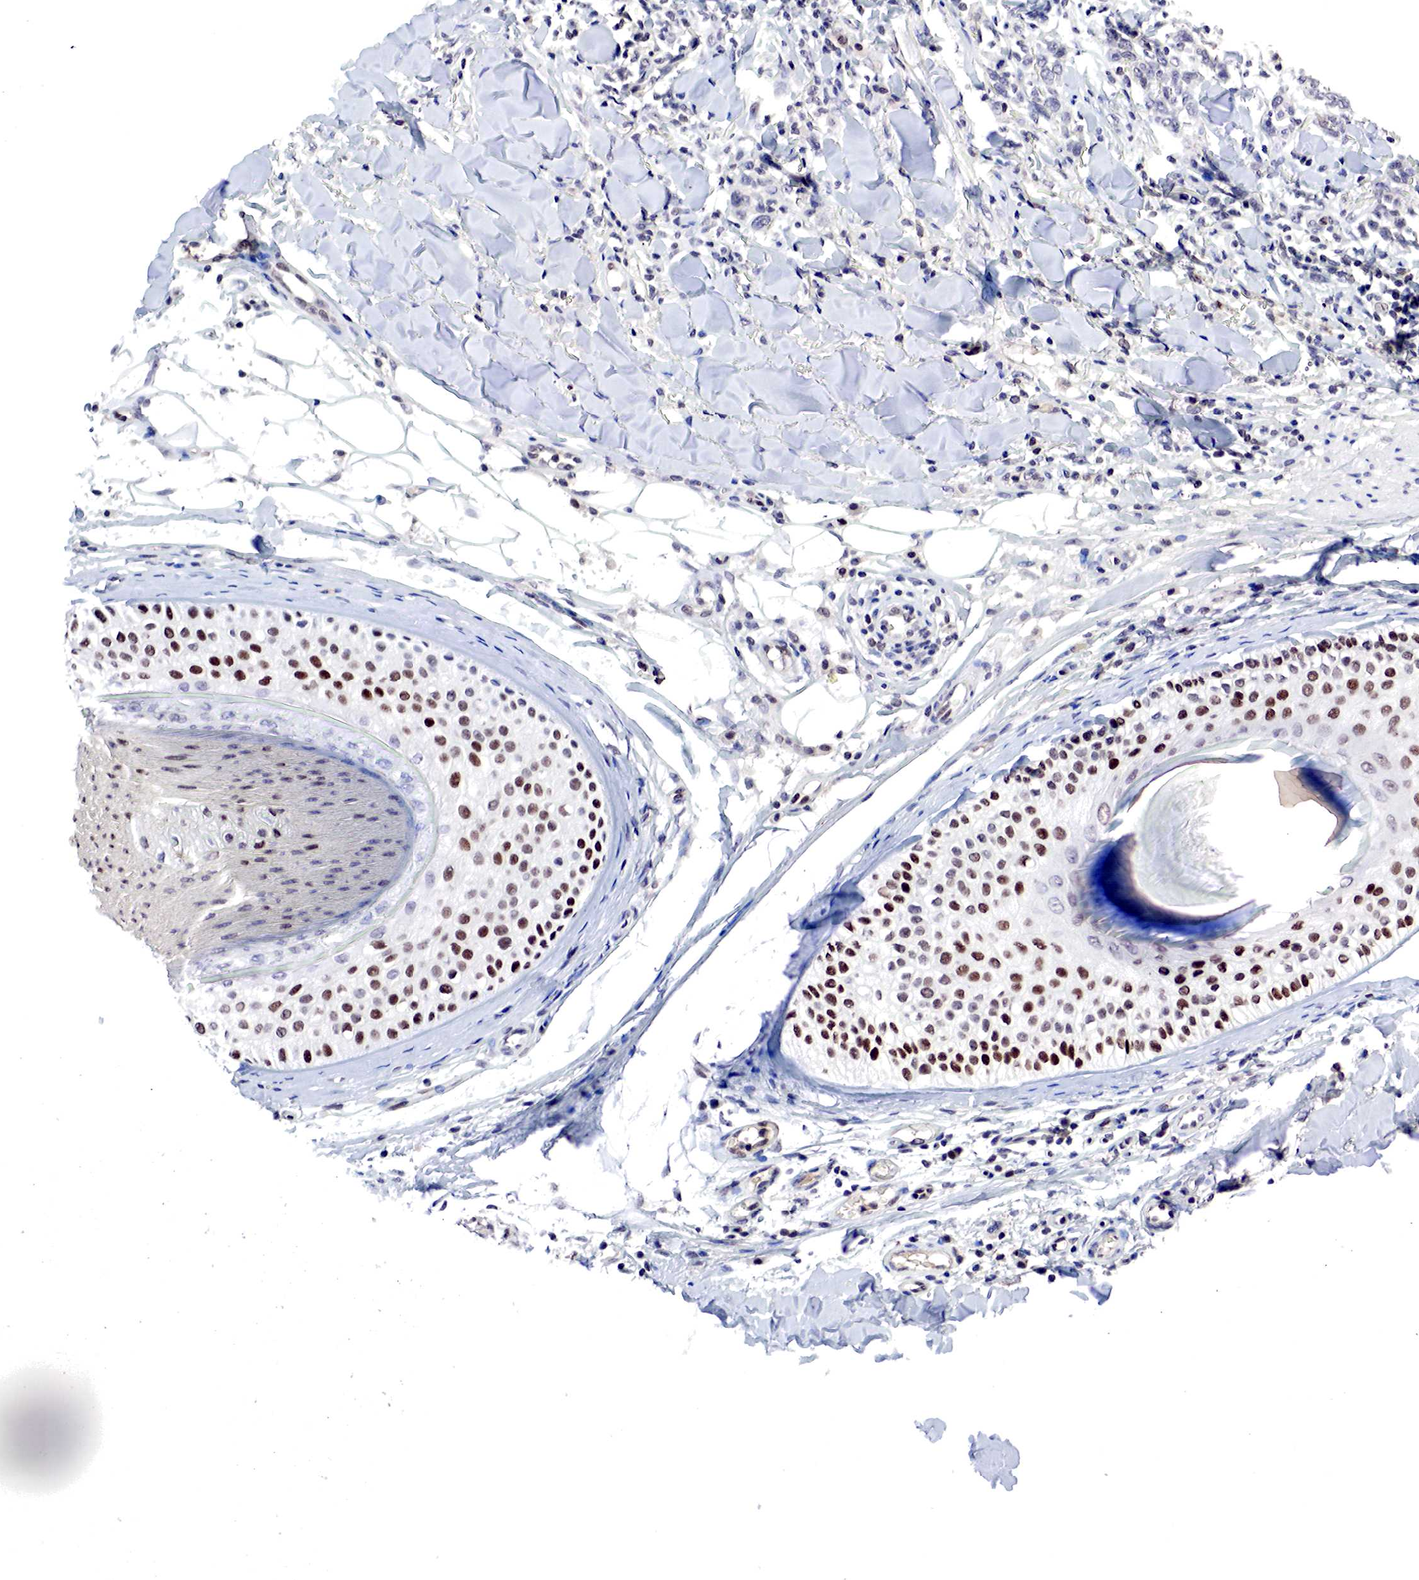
{"staining": {"intensity": "strong", "quantity": "25%-75%", "location": "nuclear"}, "tissue": "skin cancer", "cell_type": "Tumor cells", "image_type": "cancer", "snomed": [{"axis": "morphology", "description": "Squamous cell carcinoma, NOS"}, {"axis": "topography", "description": "Skin"}], "caption": "Human skin cancer (squamous cell carcinoma) stained for a protein (brown) shows strong nuclear positive positivity in approximately 25%-75% of tumor cells.", "gene": "DACH2", "patient": {"sex": "male", "age": 77}}